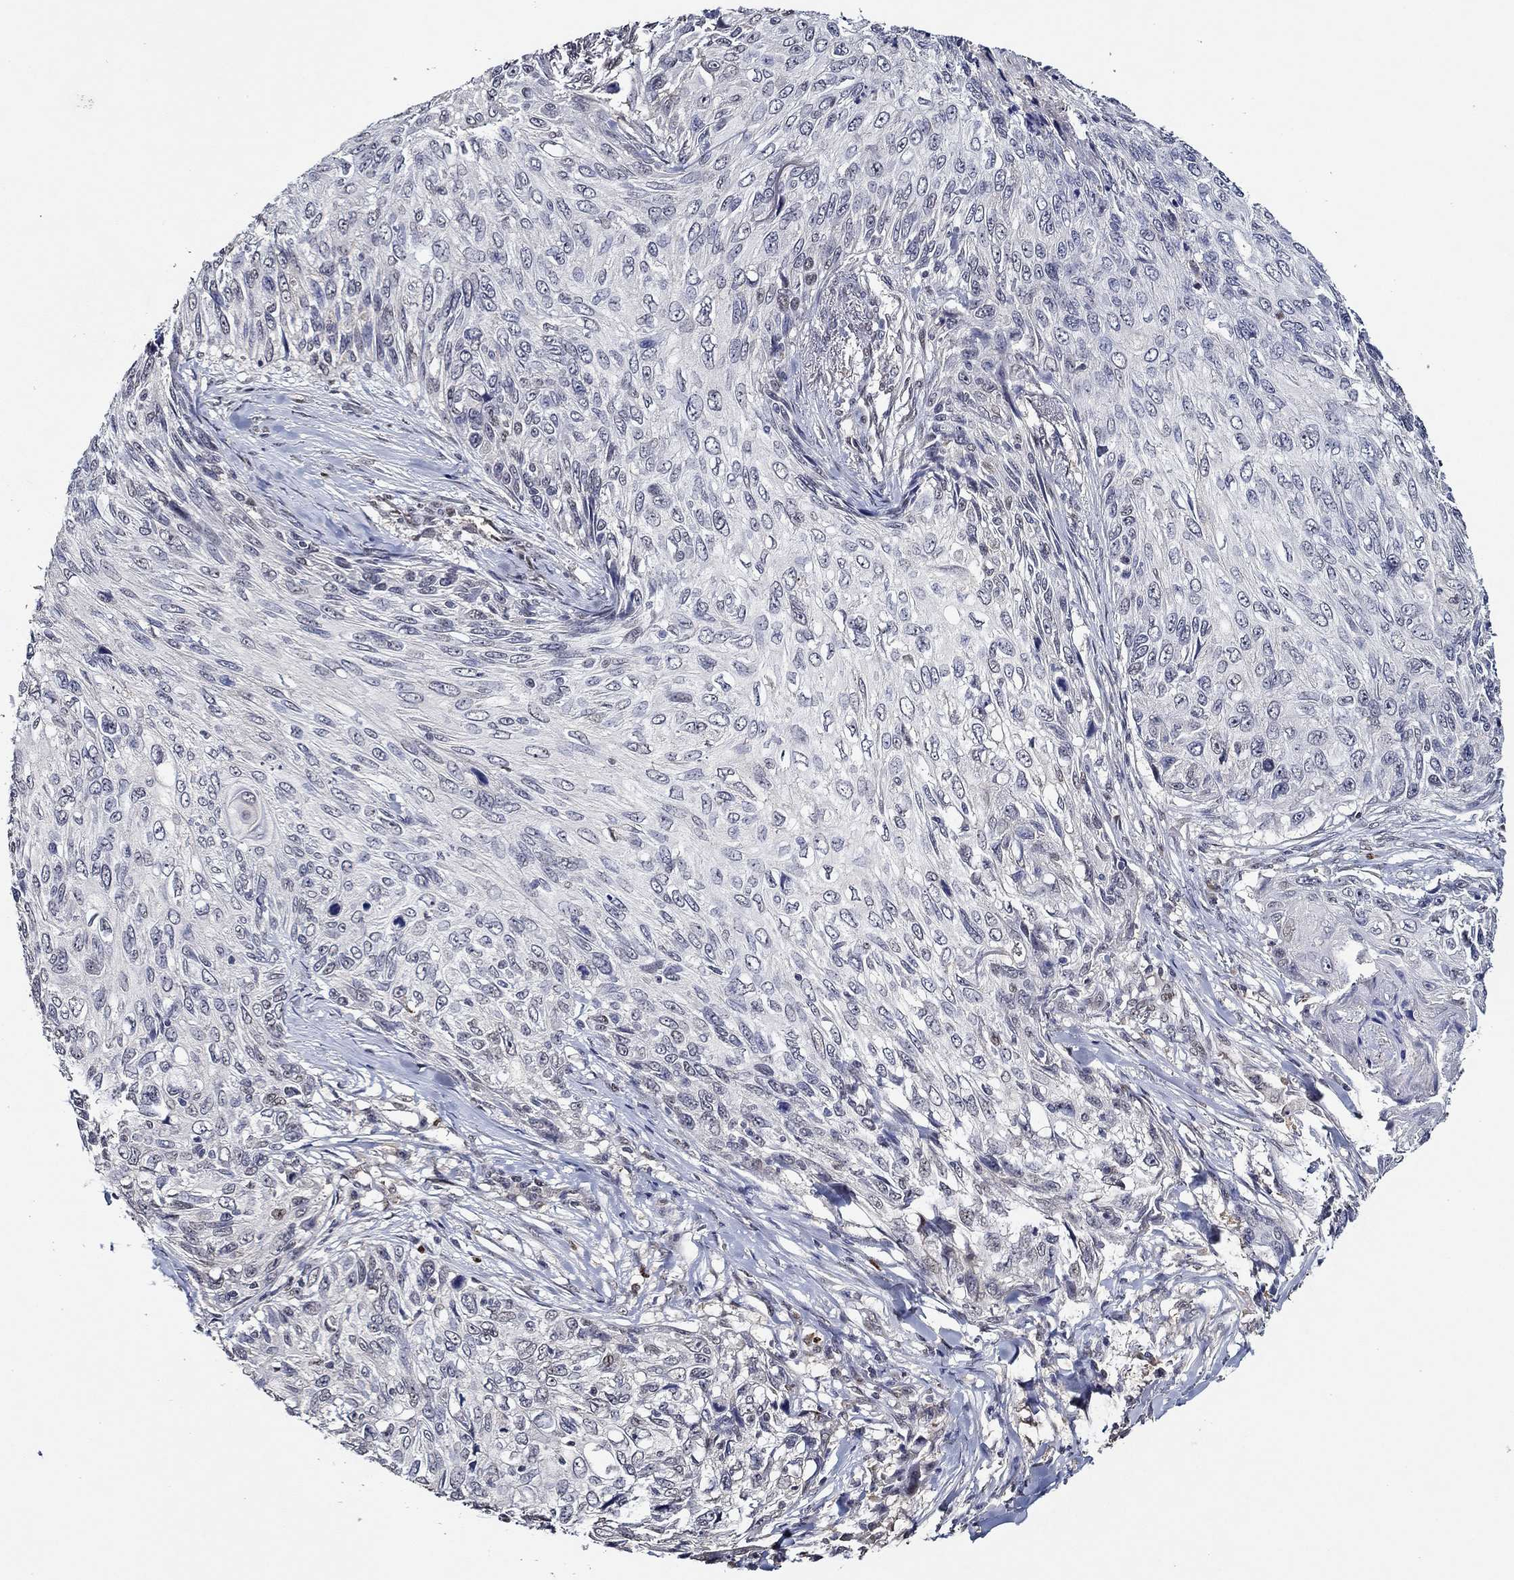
{"staining": {"intensity": "negative", "quantity": "none", "location": "none"}, "tissue": "skin cancer", "cell_type": "Tumor cells", "image_type": "cancer", "snomed": [{"axis": "morphology", "description": "Squamous cell carcinoma, NOS"}, {"axis": "topography", "description": "Skin"}], "caption": "An immunohistochemistry histopathology image of squamous cell carcinoma (skin) is shown. There is no staining in tumor cells of squamous cell carcinoma (skin).", "gene": "GATA2", "patient": {"sex": "male", "age": 92}}